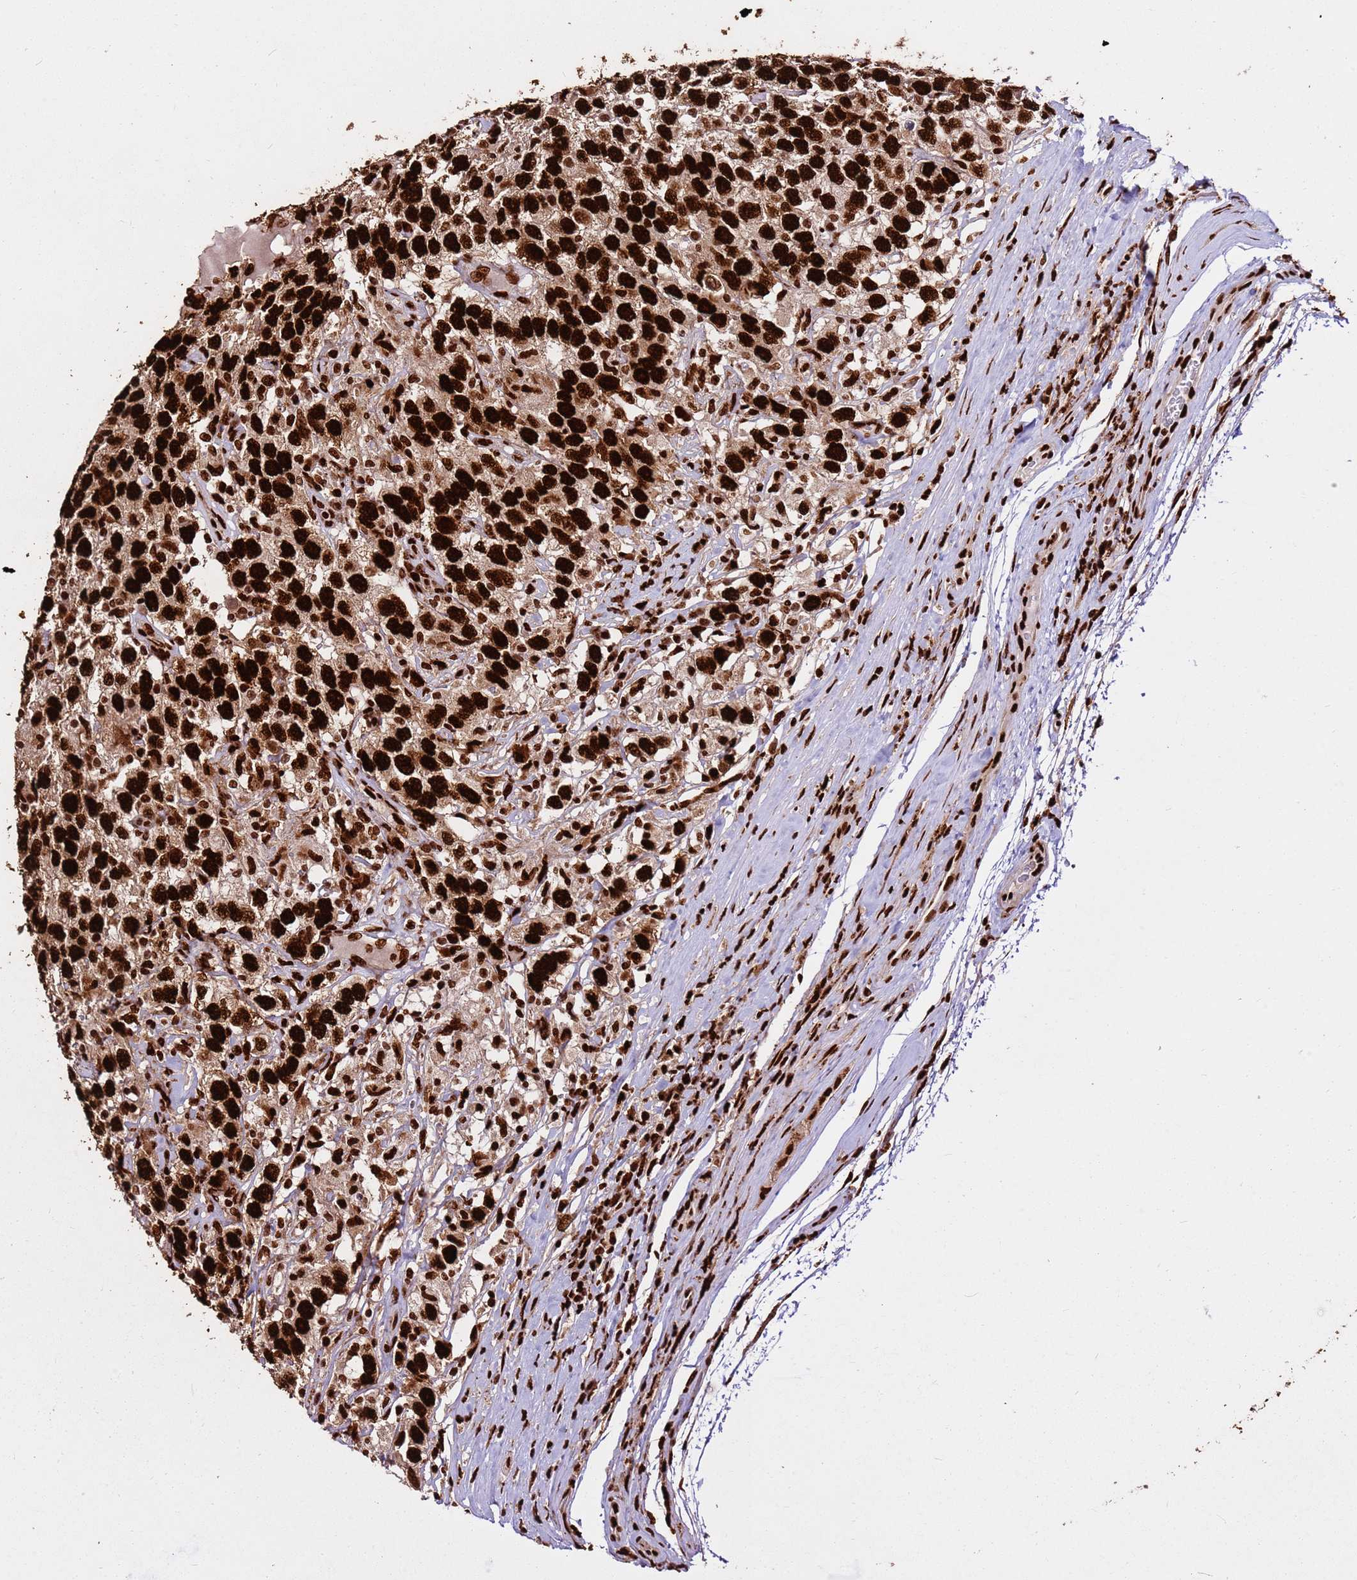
{"staining": {"intensity": "strong", "quantity": ">75%", "location": "nuclear"}, "tissue": "testis cancer", "cell_type": "Tumor cells", "image_type": "cancer", "snomed": [{"axis": "morphology", "description": "Seminoma, NOS"}, {"axis": "topography", "description": "Testis"}], "caption": "A micrograph showing strong nuclear staining in approximately >75% of tumor cells in testis cancer (seminoma), as visualized by brown immunohistochemical staining.", "gene": "HNRNPAB", "patient": {"sex": "male", "age": 41}}